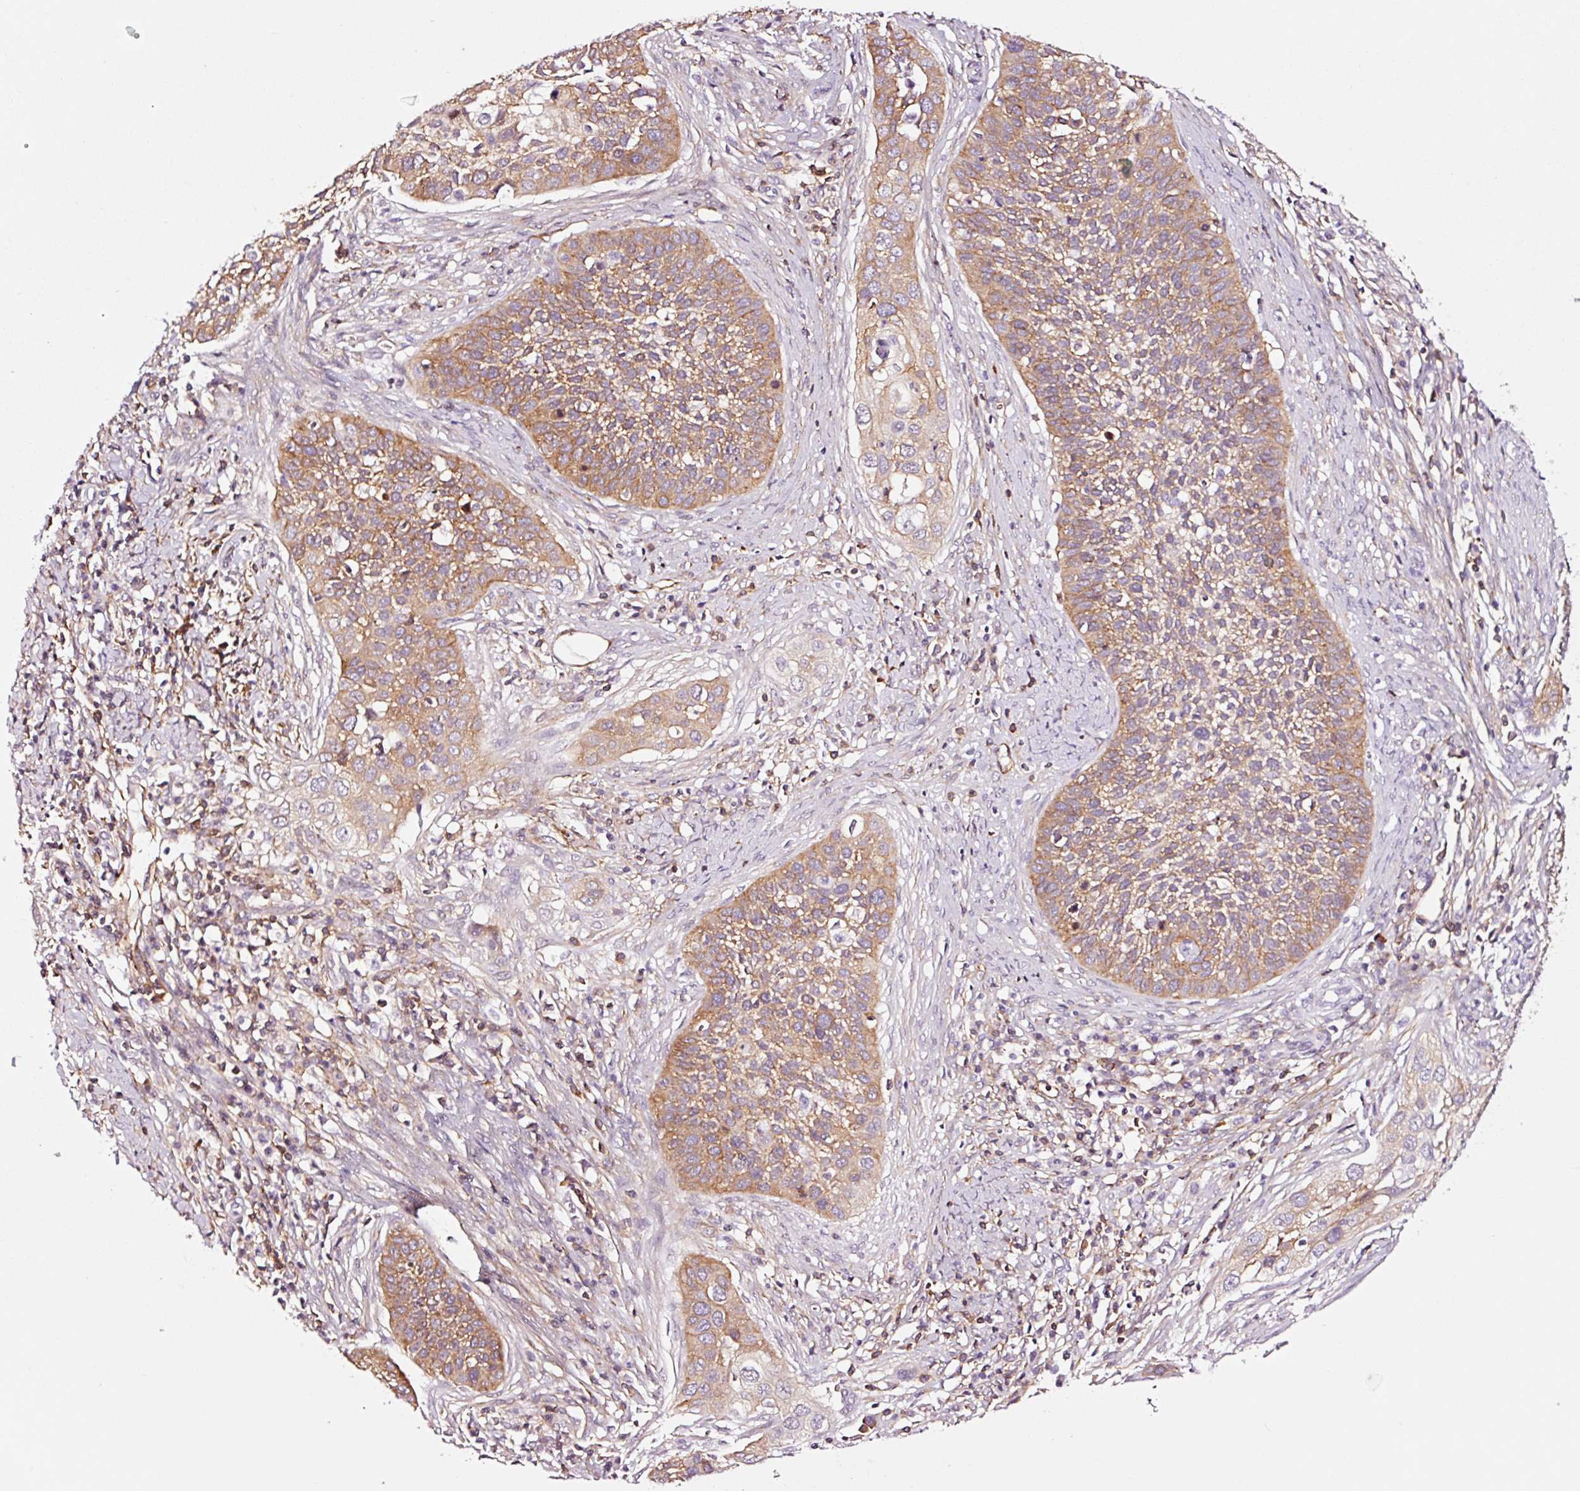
{"staining": {"intensity": "moderate", "quantity": ">75%", "location": "cytoplasmic/membranous"}, "tissue": "cervical cancer", "cell_type": "Tumor cells", "image_type": "cancer", "snomed": [{"axis": "morphology", "description": "Squamous cell carcinoma, NOS"}, {"axis": "topography", "description": "Cervix"}], "caption": "Brown immunohistochemical staining in human cervical squamous cell carcinoma shows moderate cytoplasmic/membranous expression in approximately >75% of tumor cells.", "gene": "ADD3", "patient": {"sex": "female", "age": 34}}